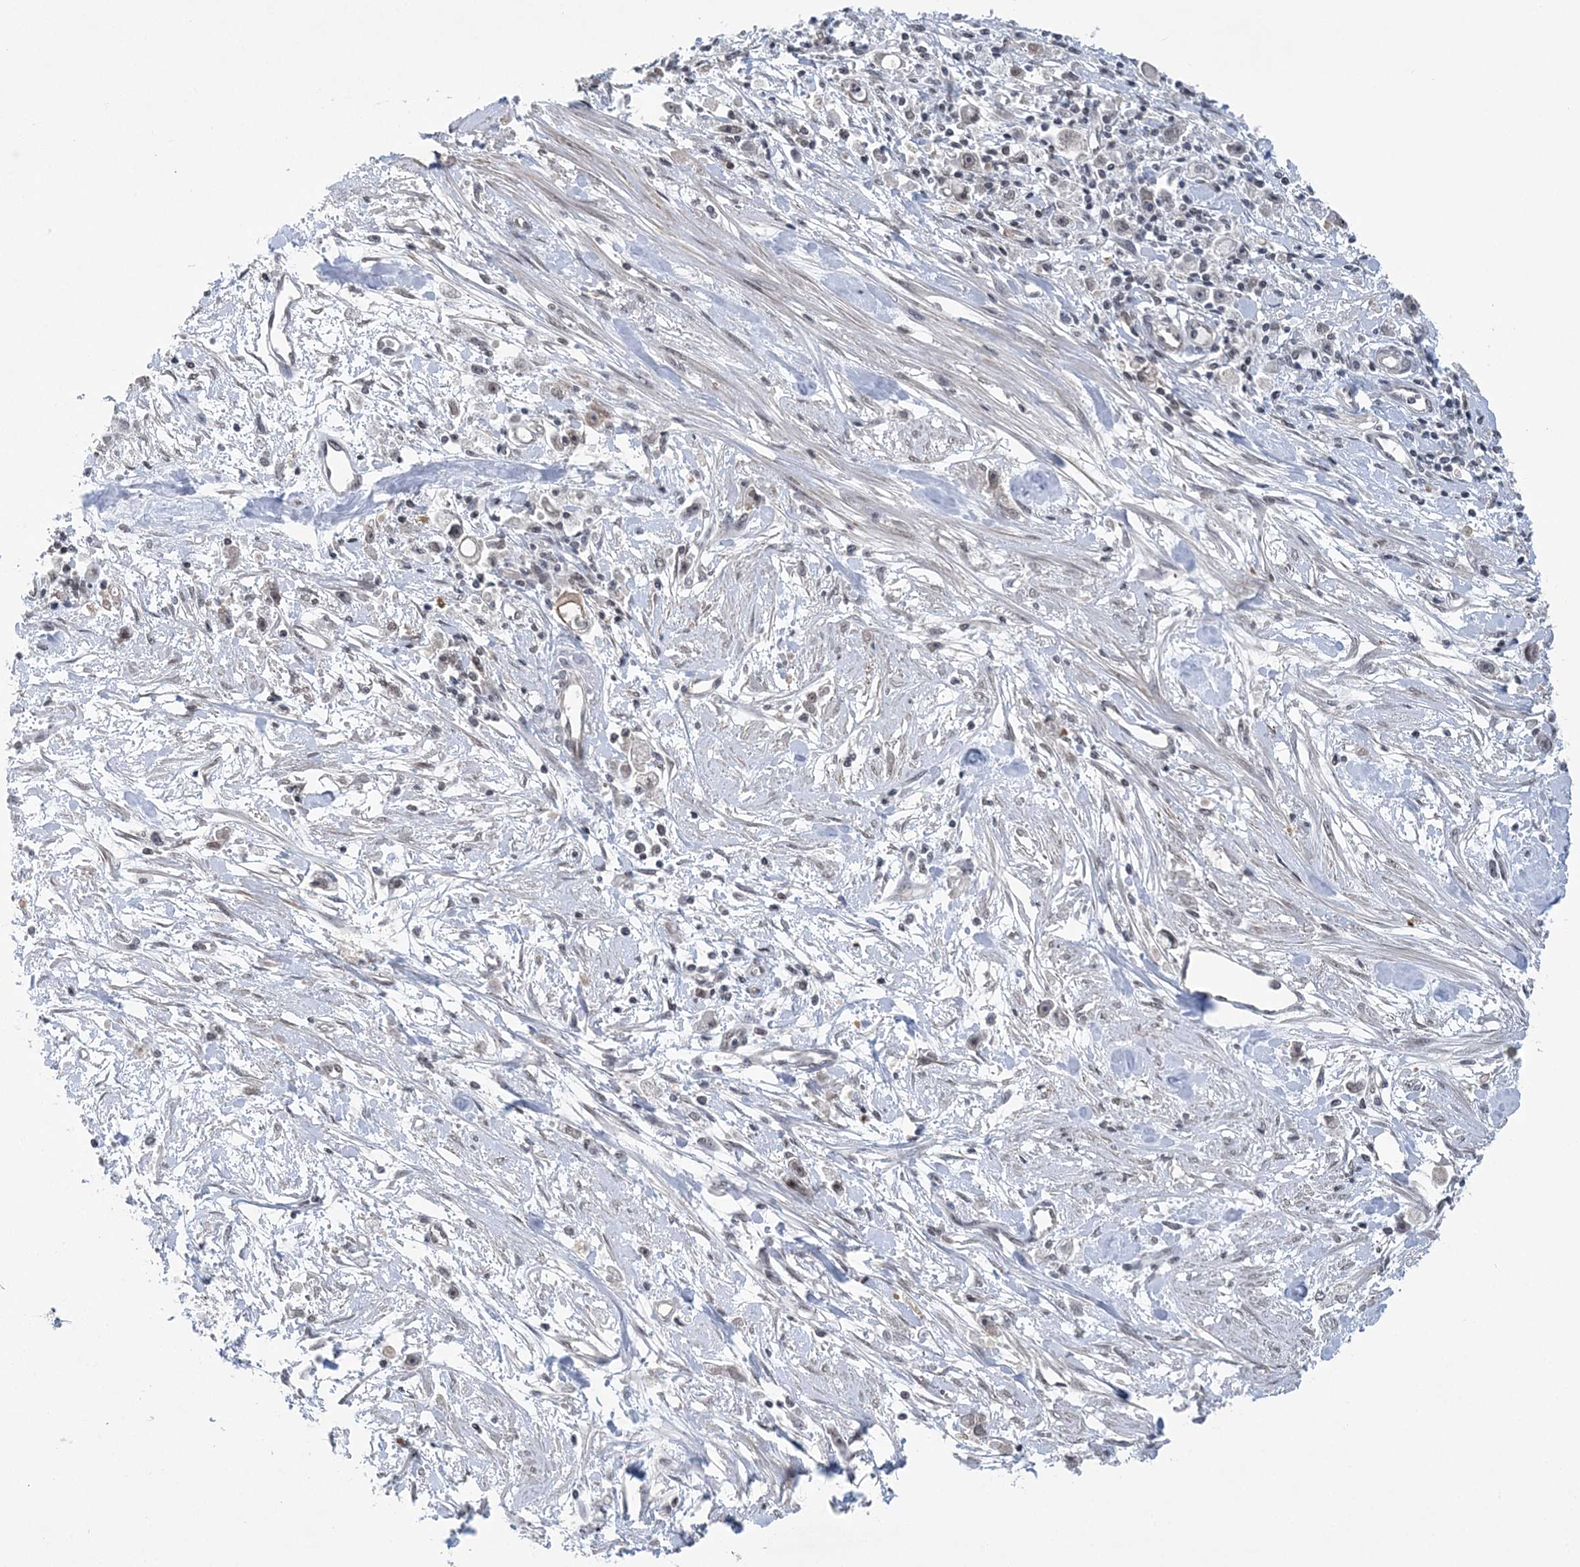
{"staining": {"intensity": "weak", "quantity": "<25%", "location": "nuclear"}, "tissue": "stomach cancer", "cell_type": "Tumor cells", "image_type": "cancer", "snomed": [{"axis": "morphology", "description": "Adenocarcinoma, NOS"}, {"axis": "topography", "description": "Stomach"}], "caption": "The photomicrograph shows no staining of tumor cells in stomach adenocarcinoma.", "gene": "CCDC152", "patient": {"sex": "female", "age": 59}}